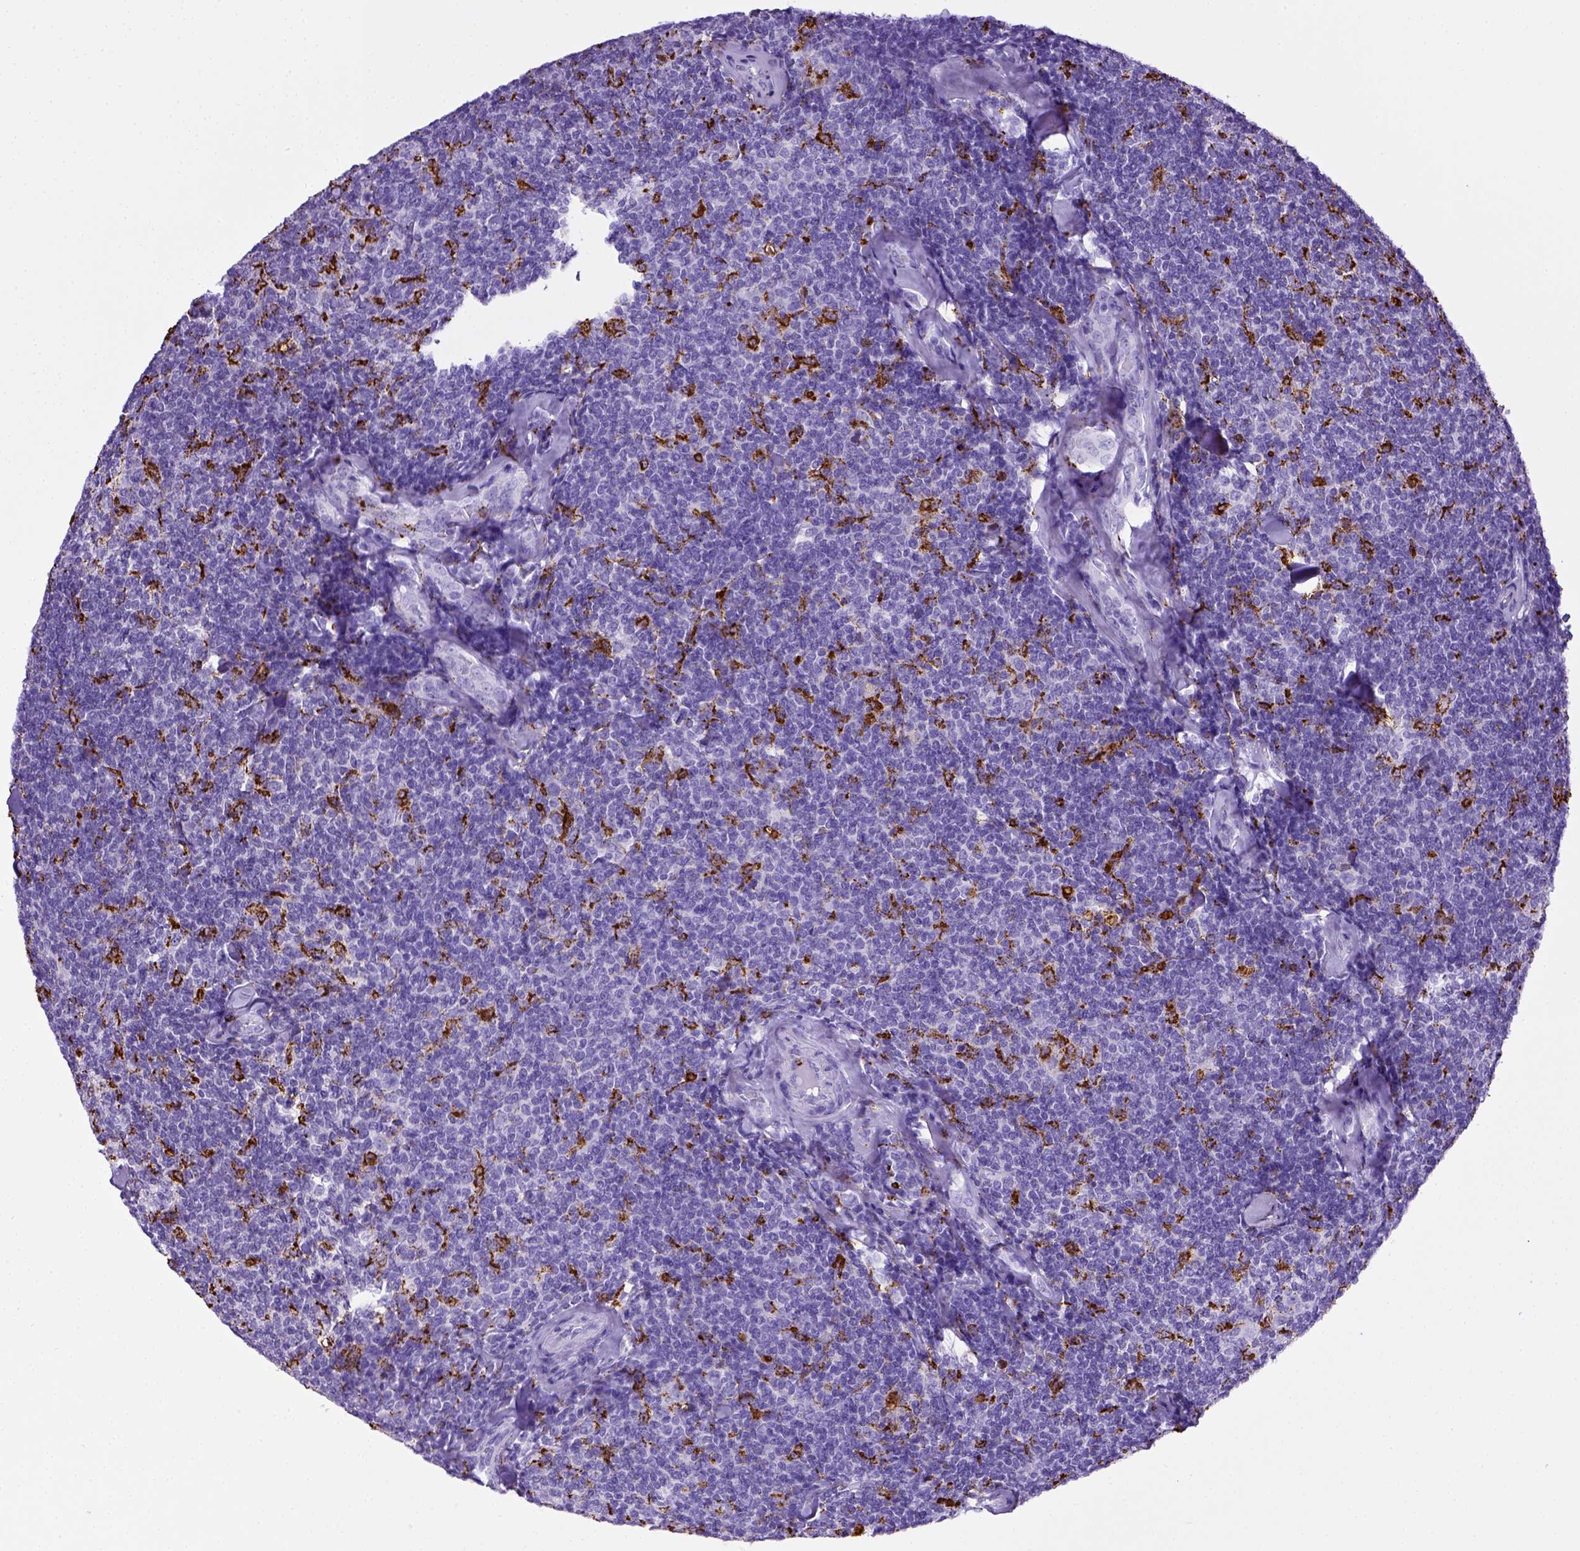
{"staining": {"intensity": "negative", "quantity": "none", "location": "none"}, "tissue": "lymphoma", "cell_type": "Tumor cells", "image_type": "cancer", "snomed": [{"axis": "morphology", "description": "Malignant lymphoma, non-Hodgkin's type, Low grade"}, {"axis": "topography", "description": "Lymph node"}], "caption": "Immunohistochemistry photomicrograph of neoplastic tissue: human lymphoma stained with DAB demonstrates no significant protein positivity in tumor cells.", "gene": "CD68", "patient": {"sex": "female", "age": 56}}